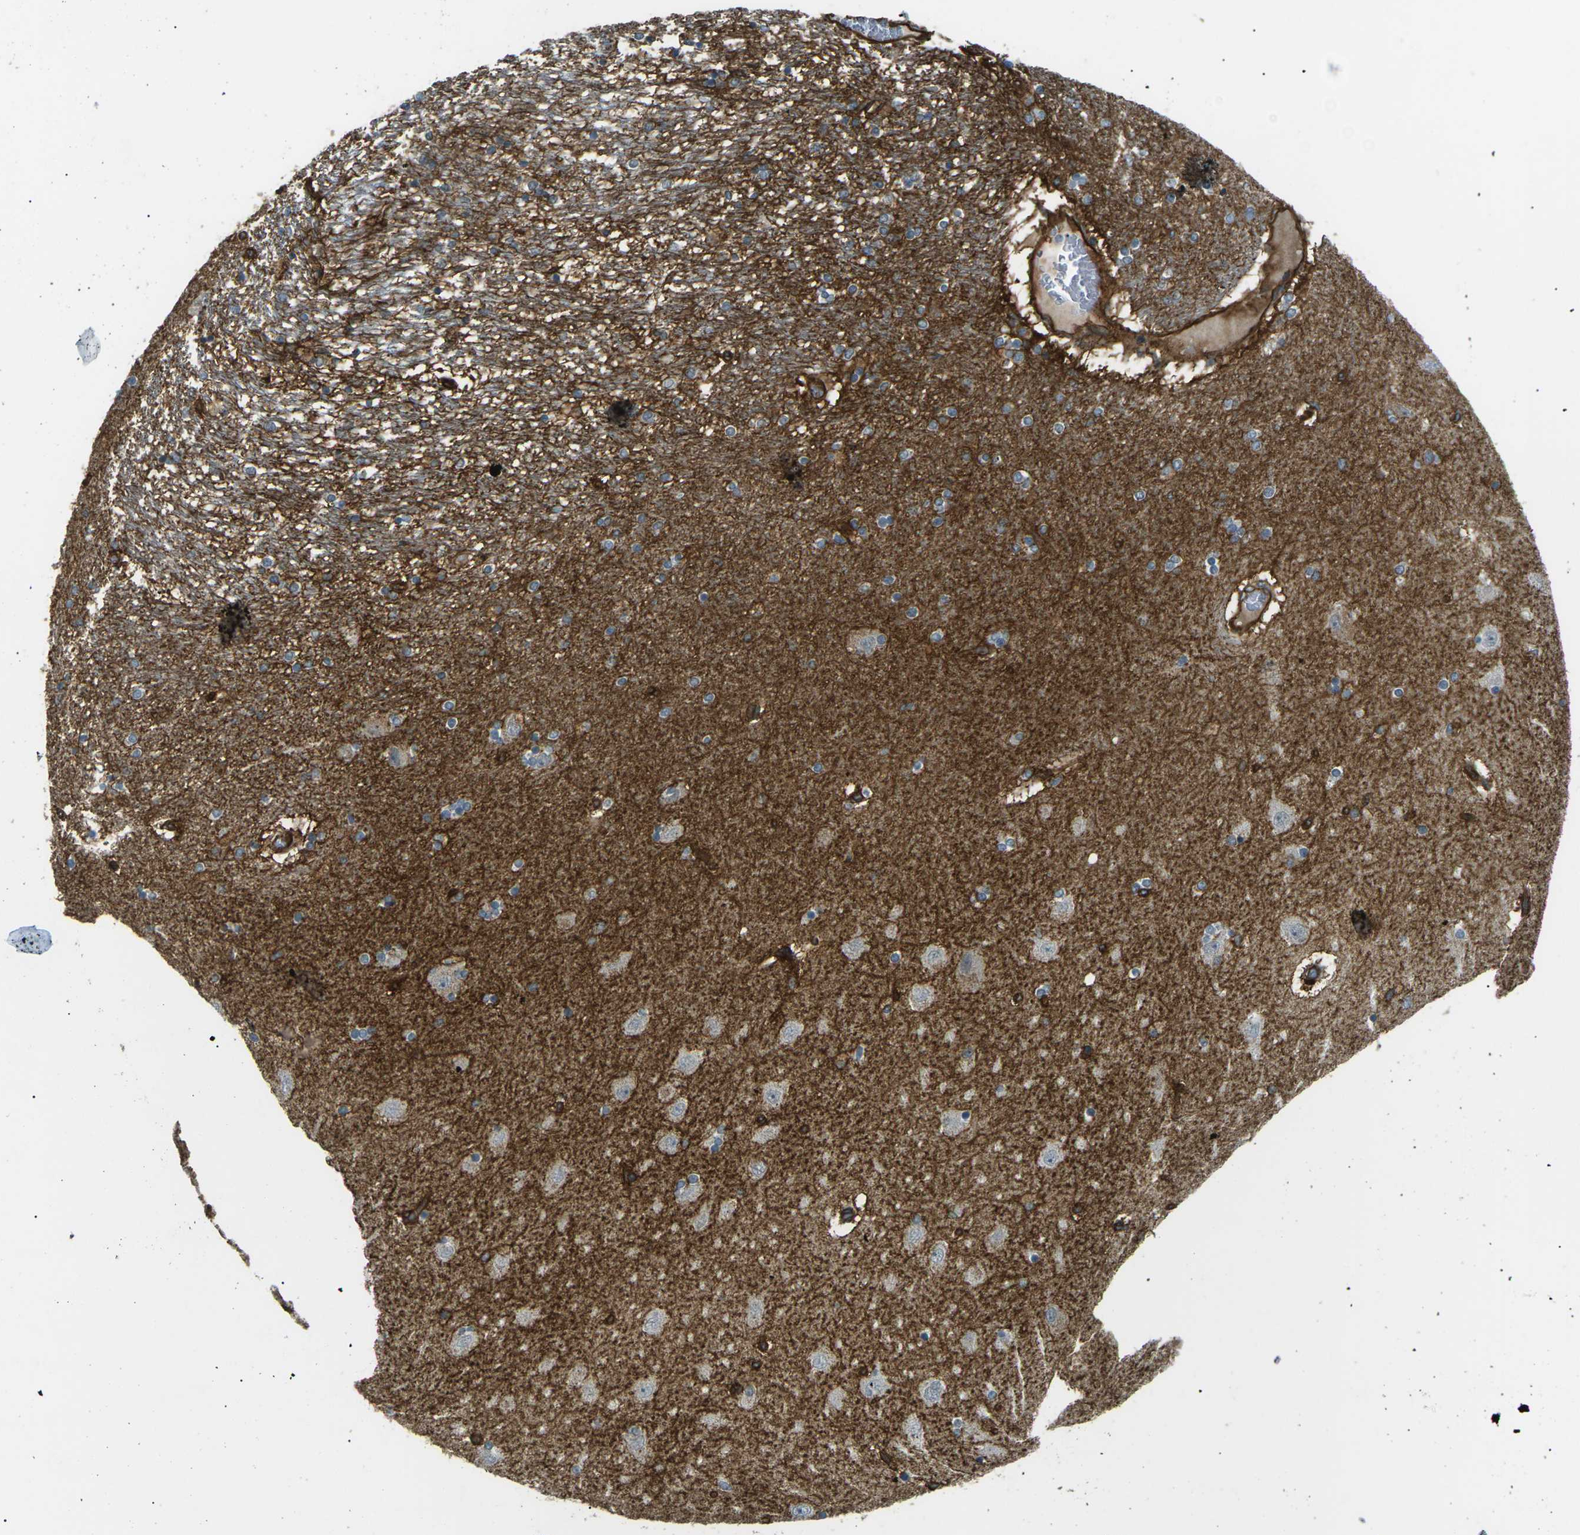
{"staining": {"intensity": "moderate", "quantity": "<25%", "location": "cytoplasmic/membranous"}, "tissue": "hippocampus", "cell_type": "Glial cells", "image_type": "normal", "snomed": [{"axis": "morphology", "description": "Normal tissue, NOS"}, {"axis": "topography", "description": "Hippocampus"}], "caption": "Immunohistochemical staining of unremarkable hippocampus reveals low levels of moderate cytoplasmic/membranous expression in about <25% of glial cells.", "gene": "S1PR1", "patient": {"sex": "female", "age": 54}}